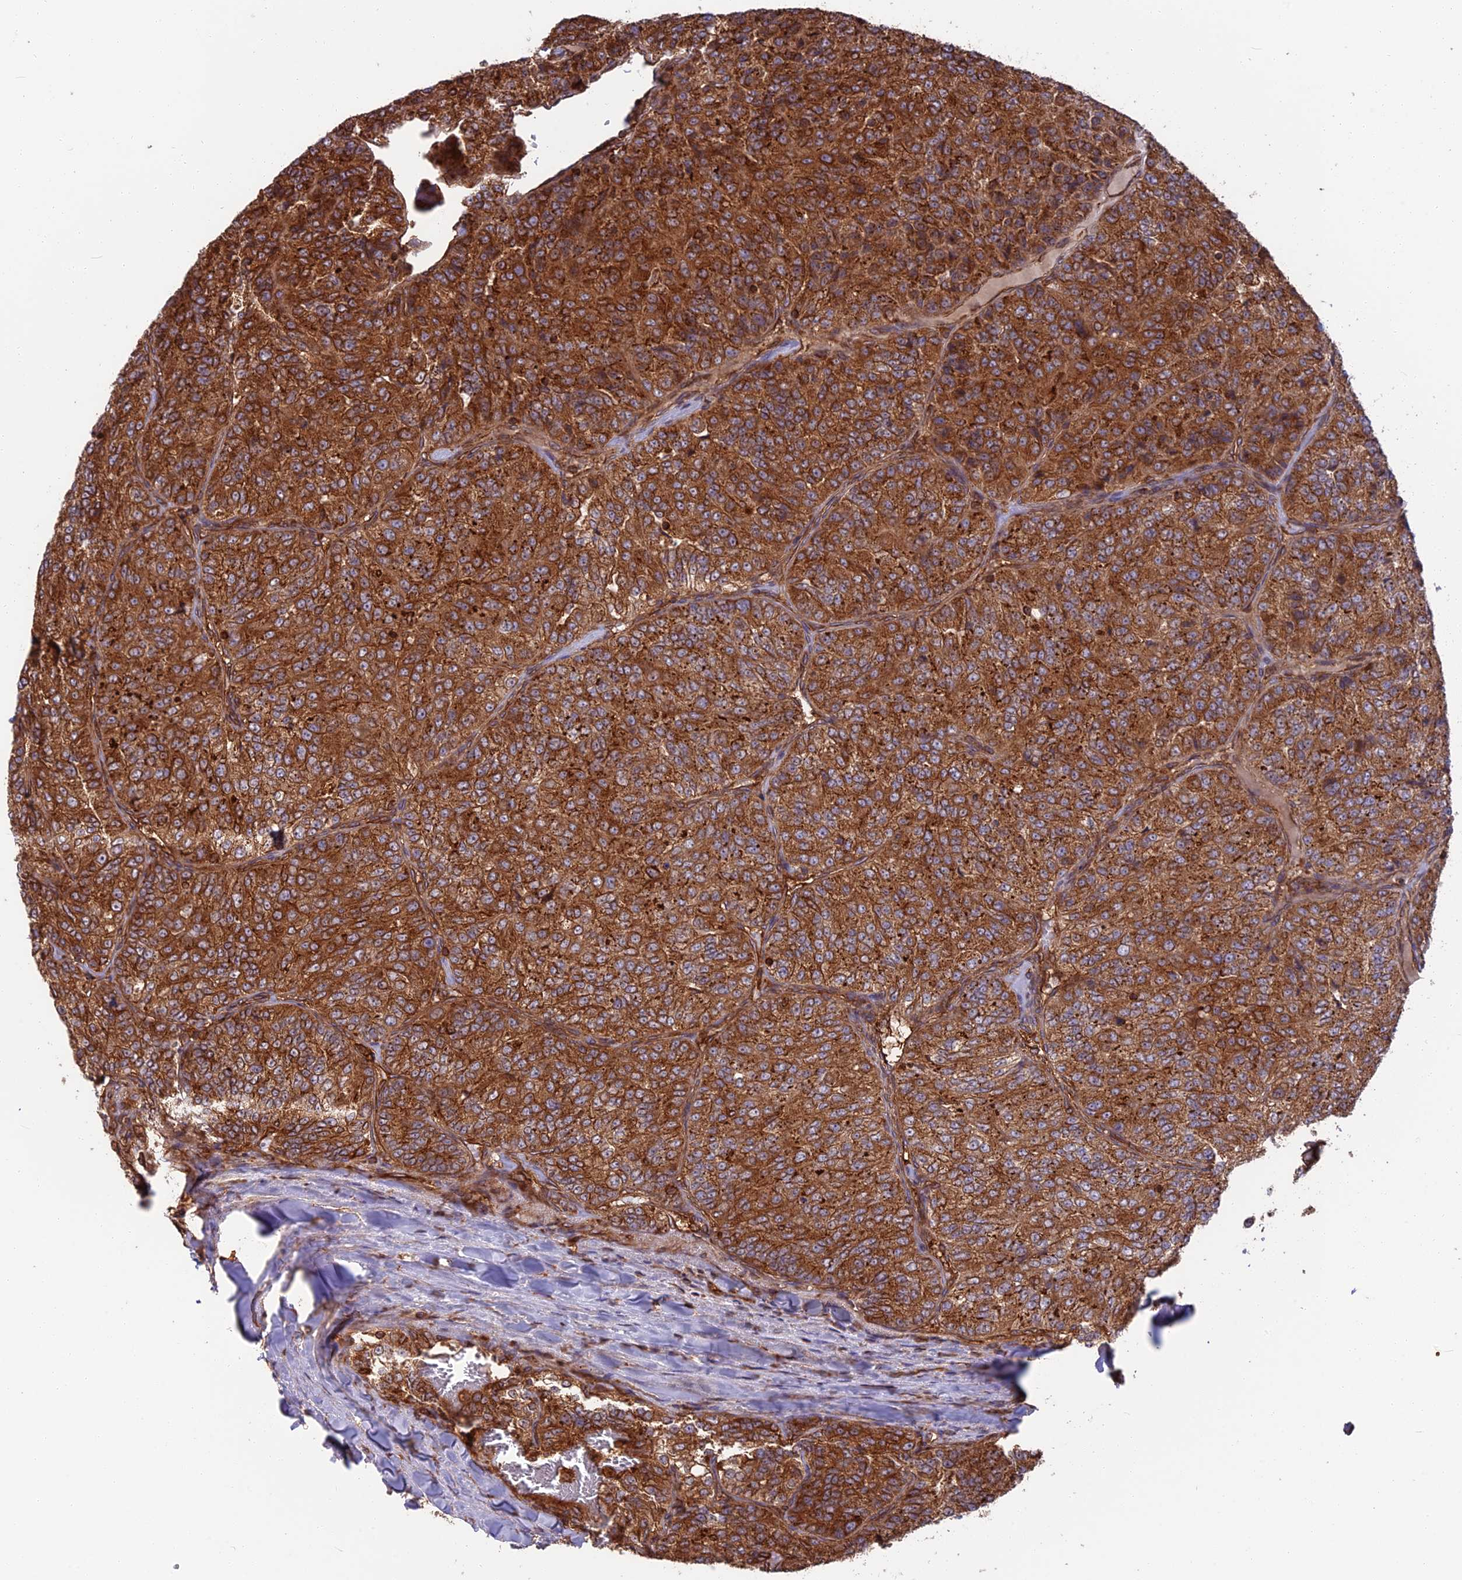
{"staining": {"intensity": "strong", "quantity": ">75%", "location": "cytoplasmic/membranous"}, "tissue": "renal cancer", "cell_type": "Tumor cells", "image_type": "cancer", "snomed": [{"axis": "morphology", "description": "Adenocarcinoma, NOS"}, {"axis": "topography", "description": "Kidney"}], "caption": "Immunohistochemical staining of human renal cancer (adenocarcinoma) demonstrates high levels of strong cytoplasmic/membranous positivity in about >75% of tumor cells. Using DAB (brown) and hematoxylin (blue) stains, captured at high magnification using brightfield microscopy.", "gene": "WDR1", "patient": {"sex": "female", "age": 63}}